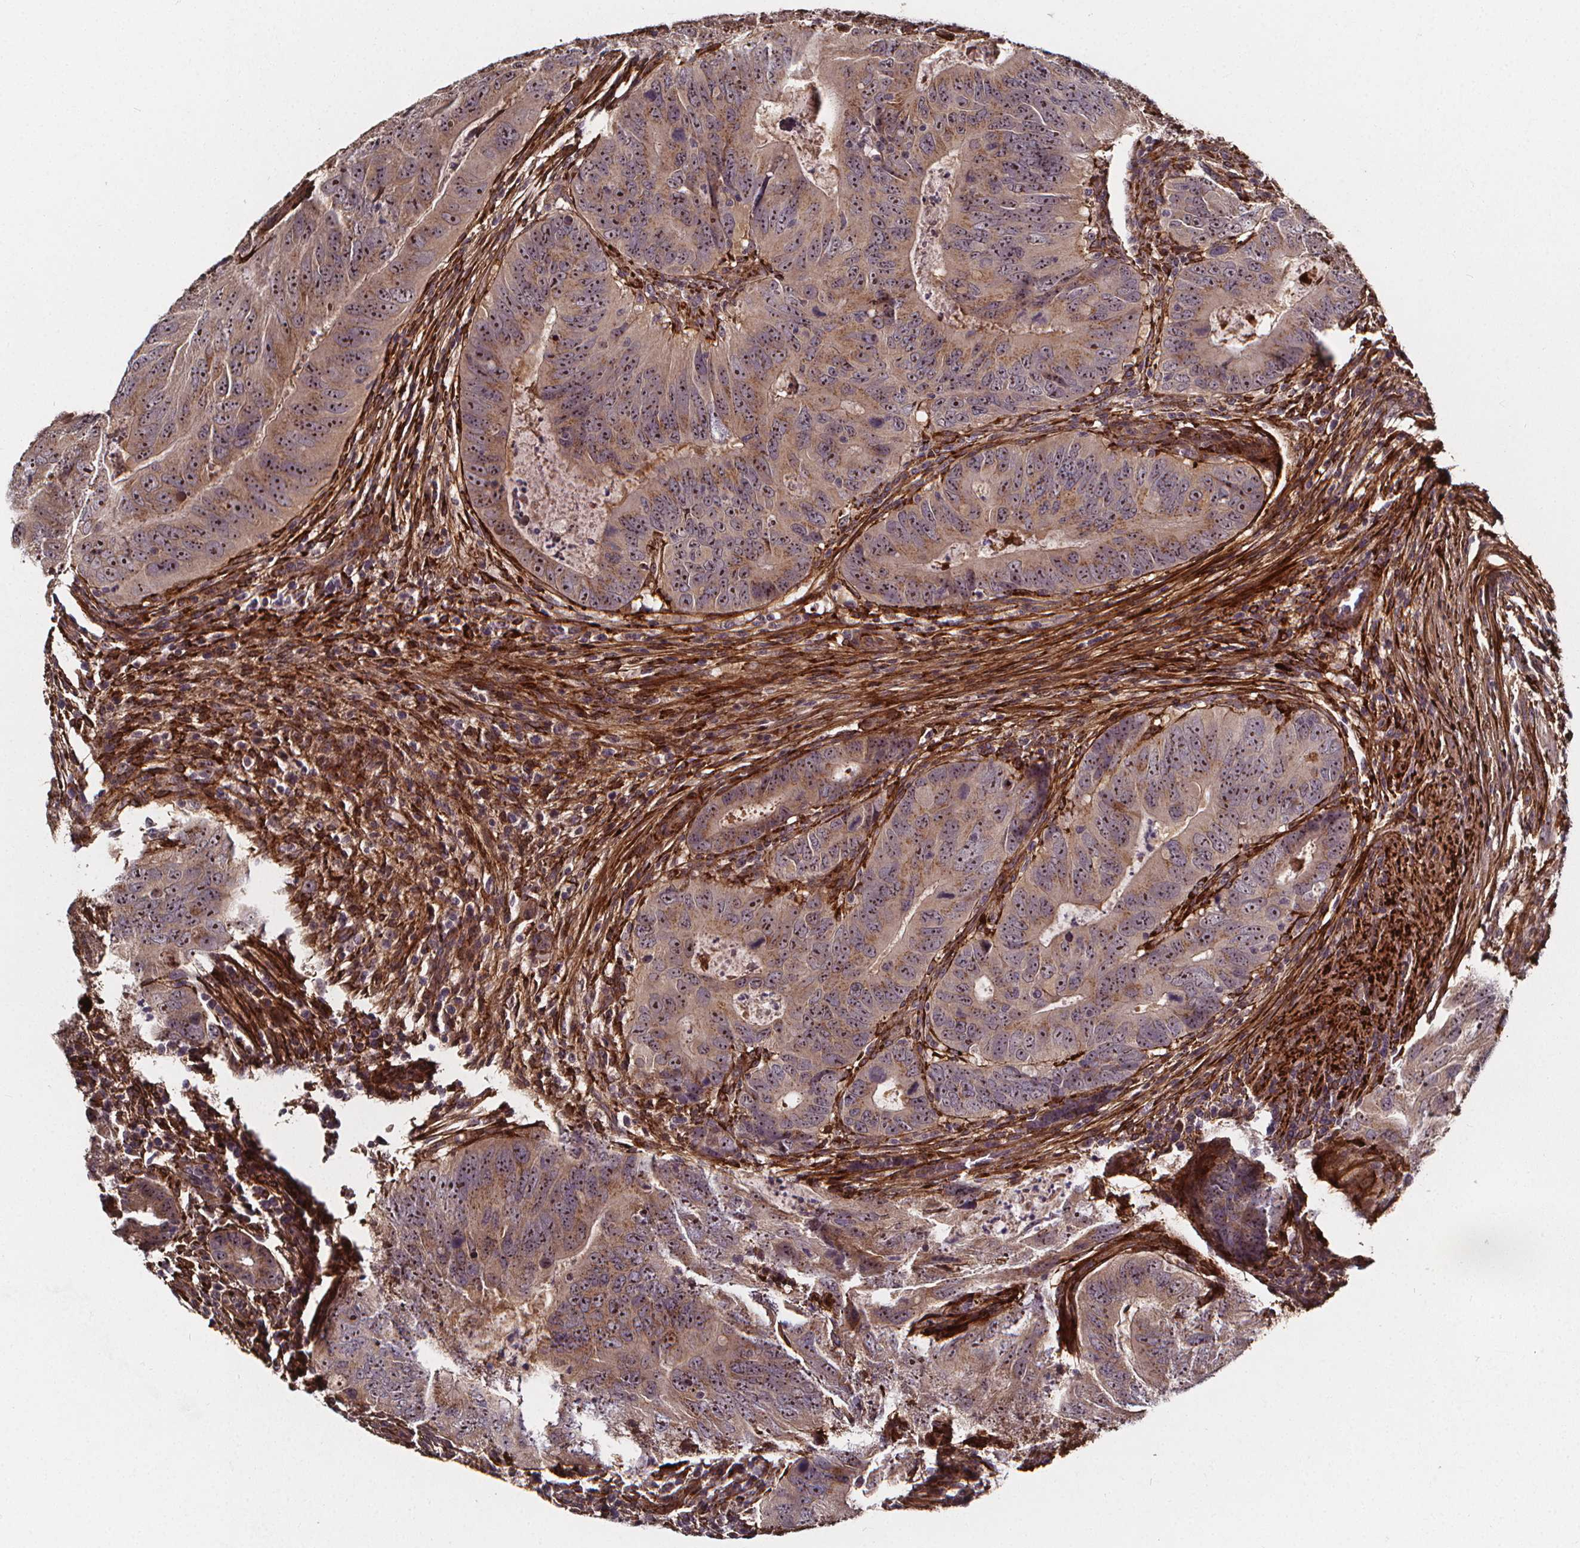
{"staining": {"intensity": "weak", "quantity": ">75%", "location": "cytoplasmic/membranous"}, "tissue": "colorectal cancer", "cell_type": "Tumor cells", "image_type": "cancer", "snomed": [{"axis": "morphology", "description": "Adenocarcinoma, NOS"}, {"axis": "topography", "description": "Colon"}], "caption": "Weak cytoplasmic/membranous expression for a protein is seen in about >75% of tumor cells of colorectal cancer using IHC.", "gene": "AEBP1", "patient": {"sex": "male", "age": 79}}